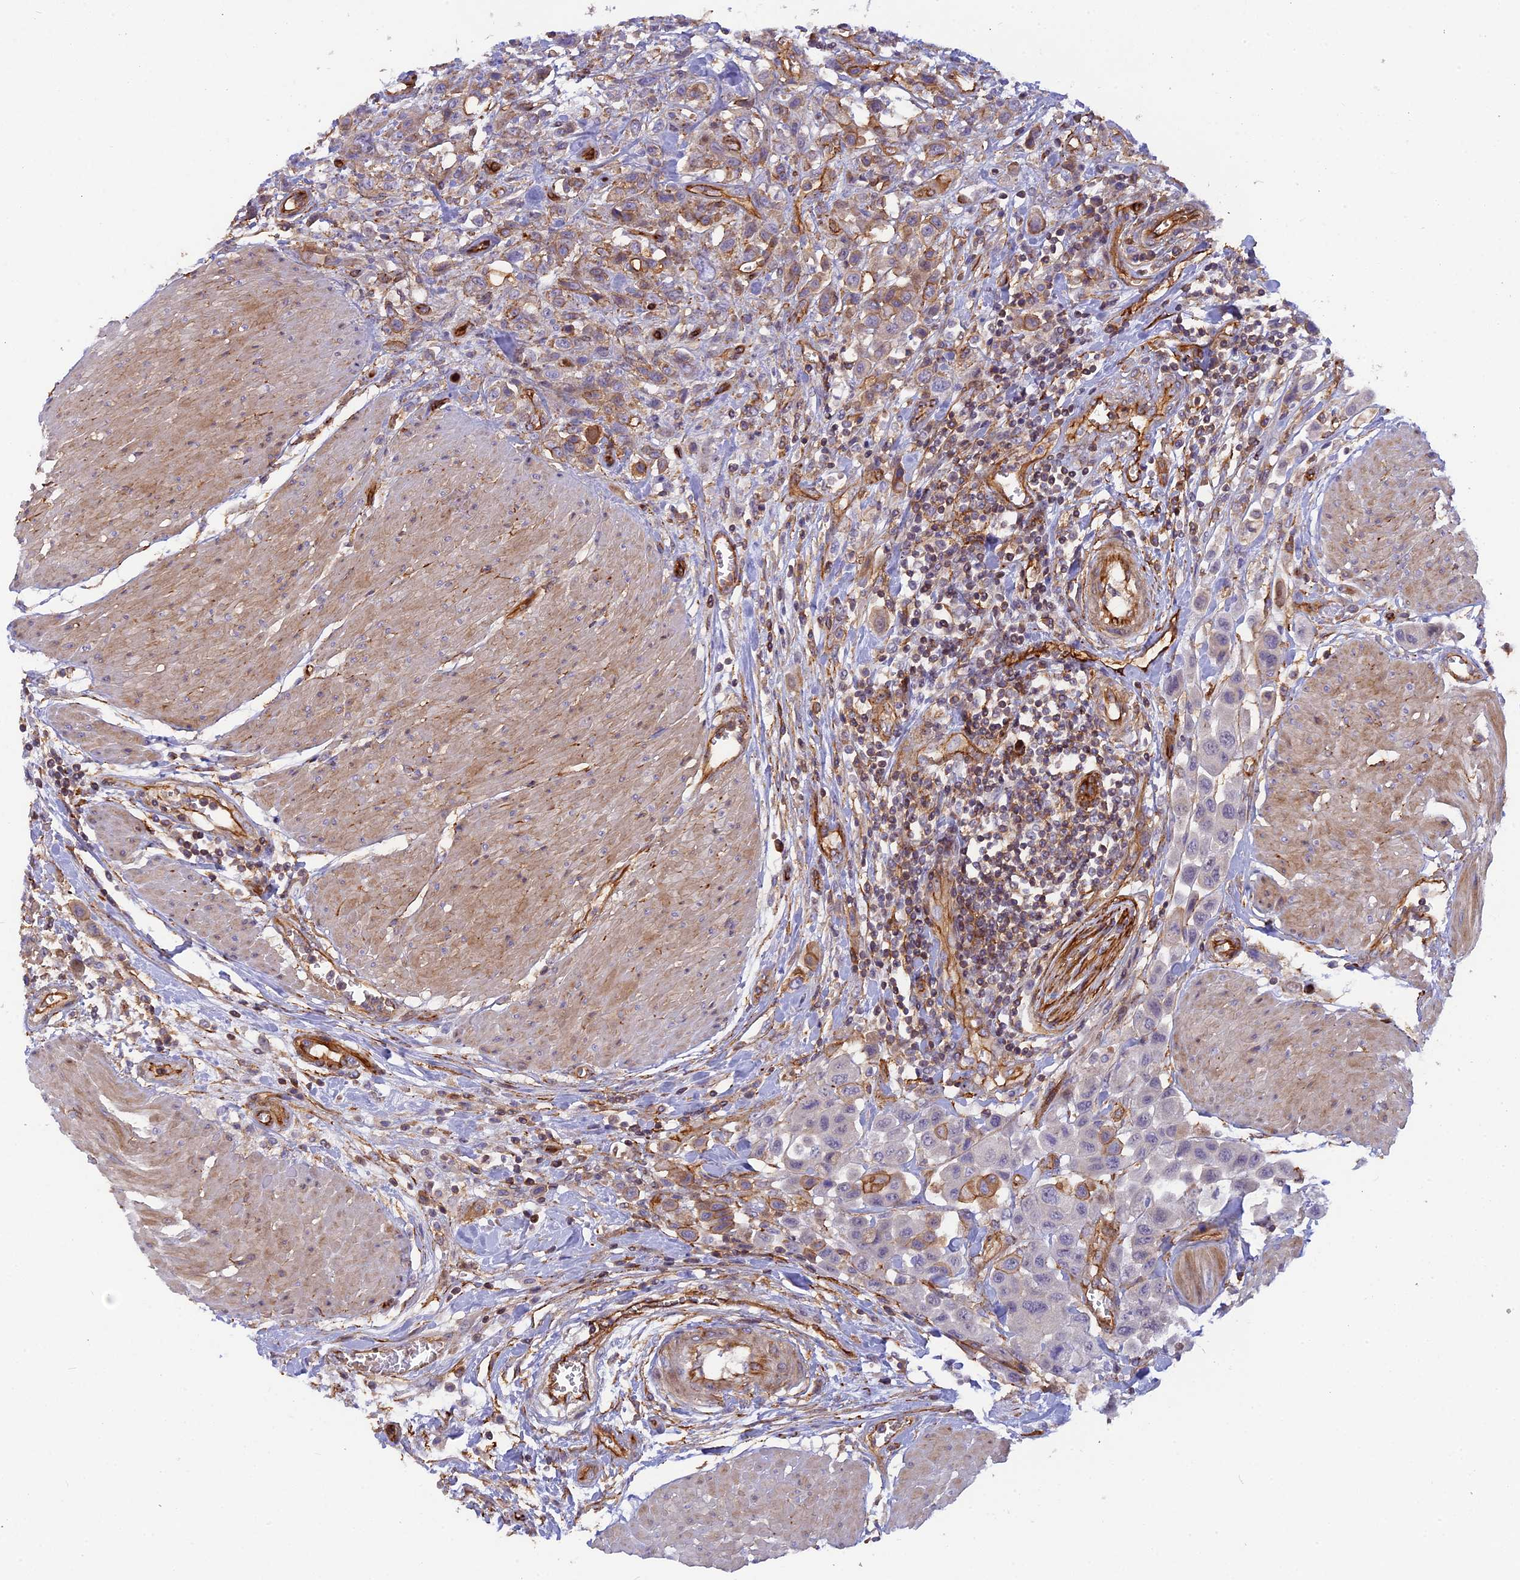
{"staining": {"intensity": "moderate", "quantity": "<25%", "location": "cytoplasmic/membranous"}, "tissue": "urothelial cancer", "cell_type": "Tumor cells", "image_type": "cancer", "snomed": [{"axis": "morphology", "description": "Urothelial carcinoma, High grade"}, {"axis": "topography", "description": "Urinary bladder"}], "caption": "This micrograph exhibits high-grade urothelial carcinoma stained with immunohistochemistry (IHC) to label a protein in brown. The cytoplasmic/membranous of tumor cells show moderate positivity for the protein. Nuclei are counter-stained blue.", "gene": "CNBD2", "patient": {"sex": "male", "age": 50}}